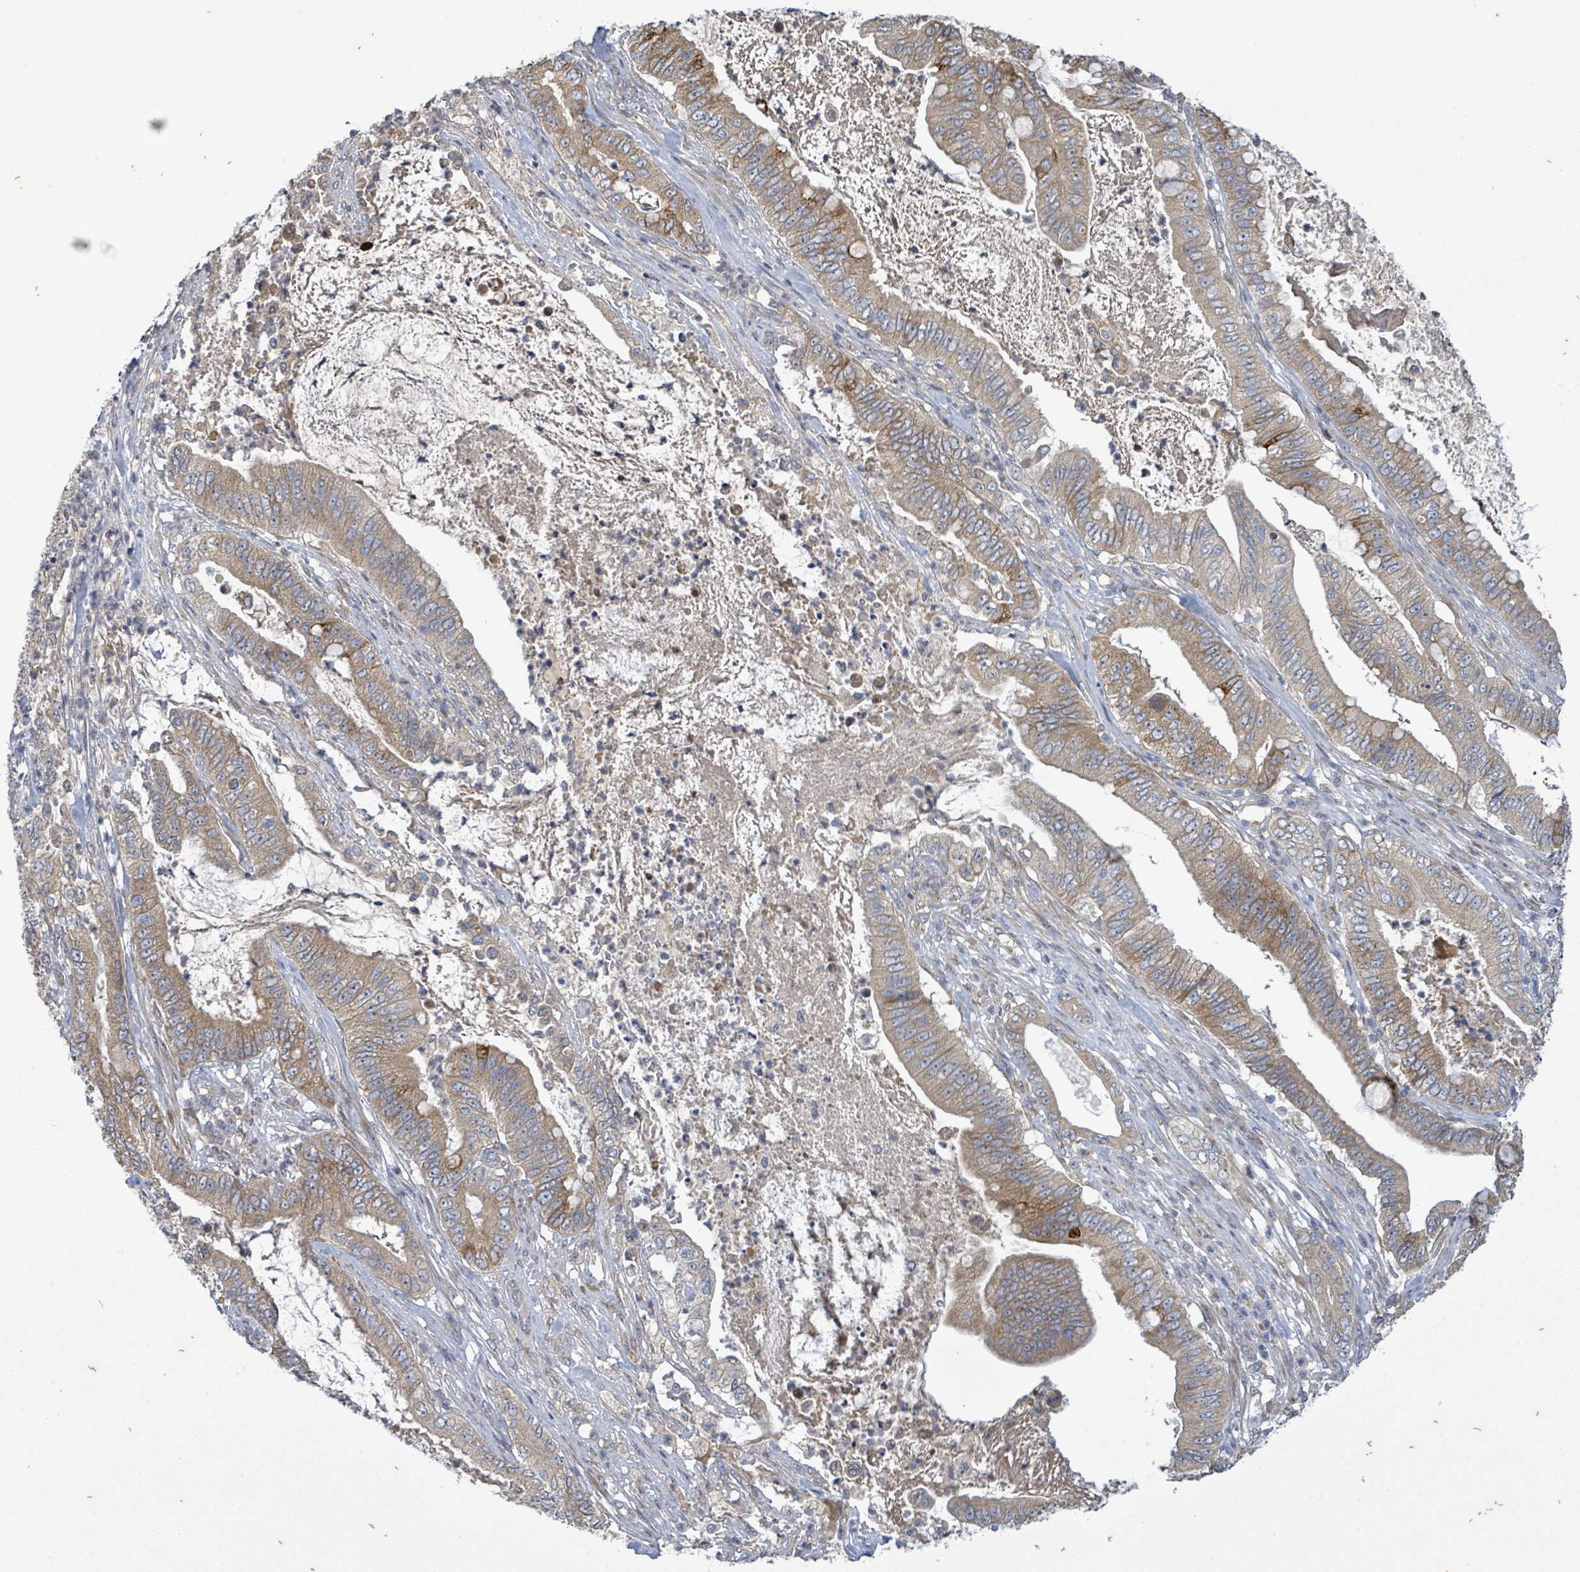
{"staining": {"intensity": "weak", "quantity": ">75%", "location": "cytoplasmic/membranous"}, "tissue": "pancreatic cancer", "cell_type": "Tumor cells", "image_type": "cancer", "snomed": [{"axis": "morphology", "description": "Adenocarcinoma, NOS"}, {"axis": "topography", "description": "Pancreas"}], "caption": "An image of adenocarcinoma (pancreatic) stained for a protein demonstrates weak cytoplasmic/membranous brown staining in tumor cells. (IHC, brightfield microscopy, high magnification).", "gene": "ATP13A1", "patient": {"sex": "male", "age": 71}}